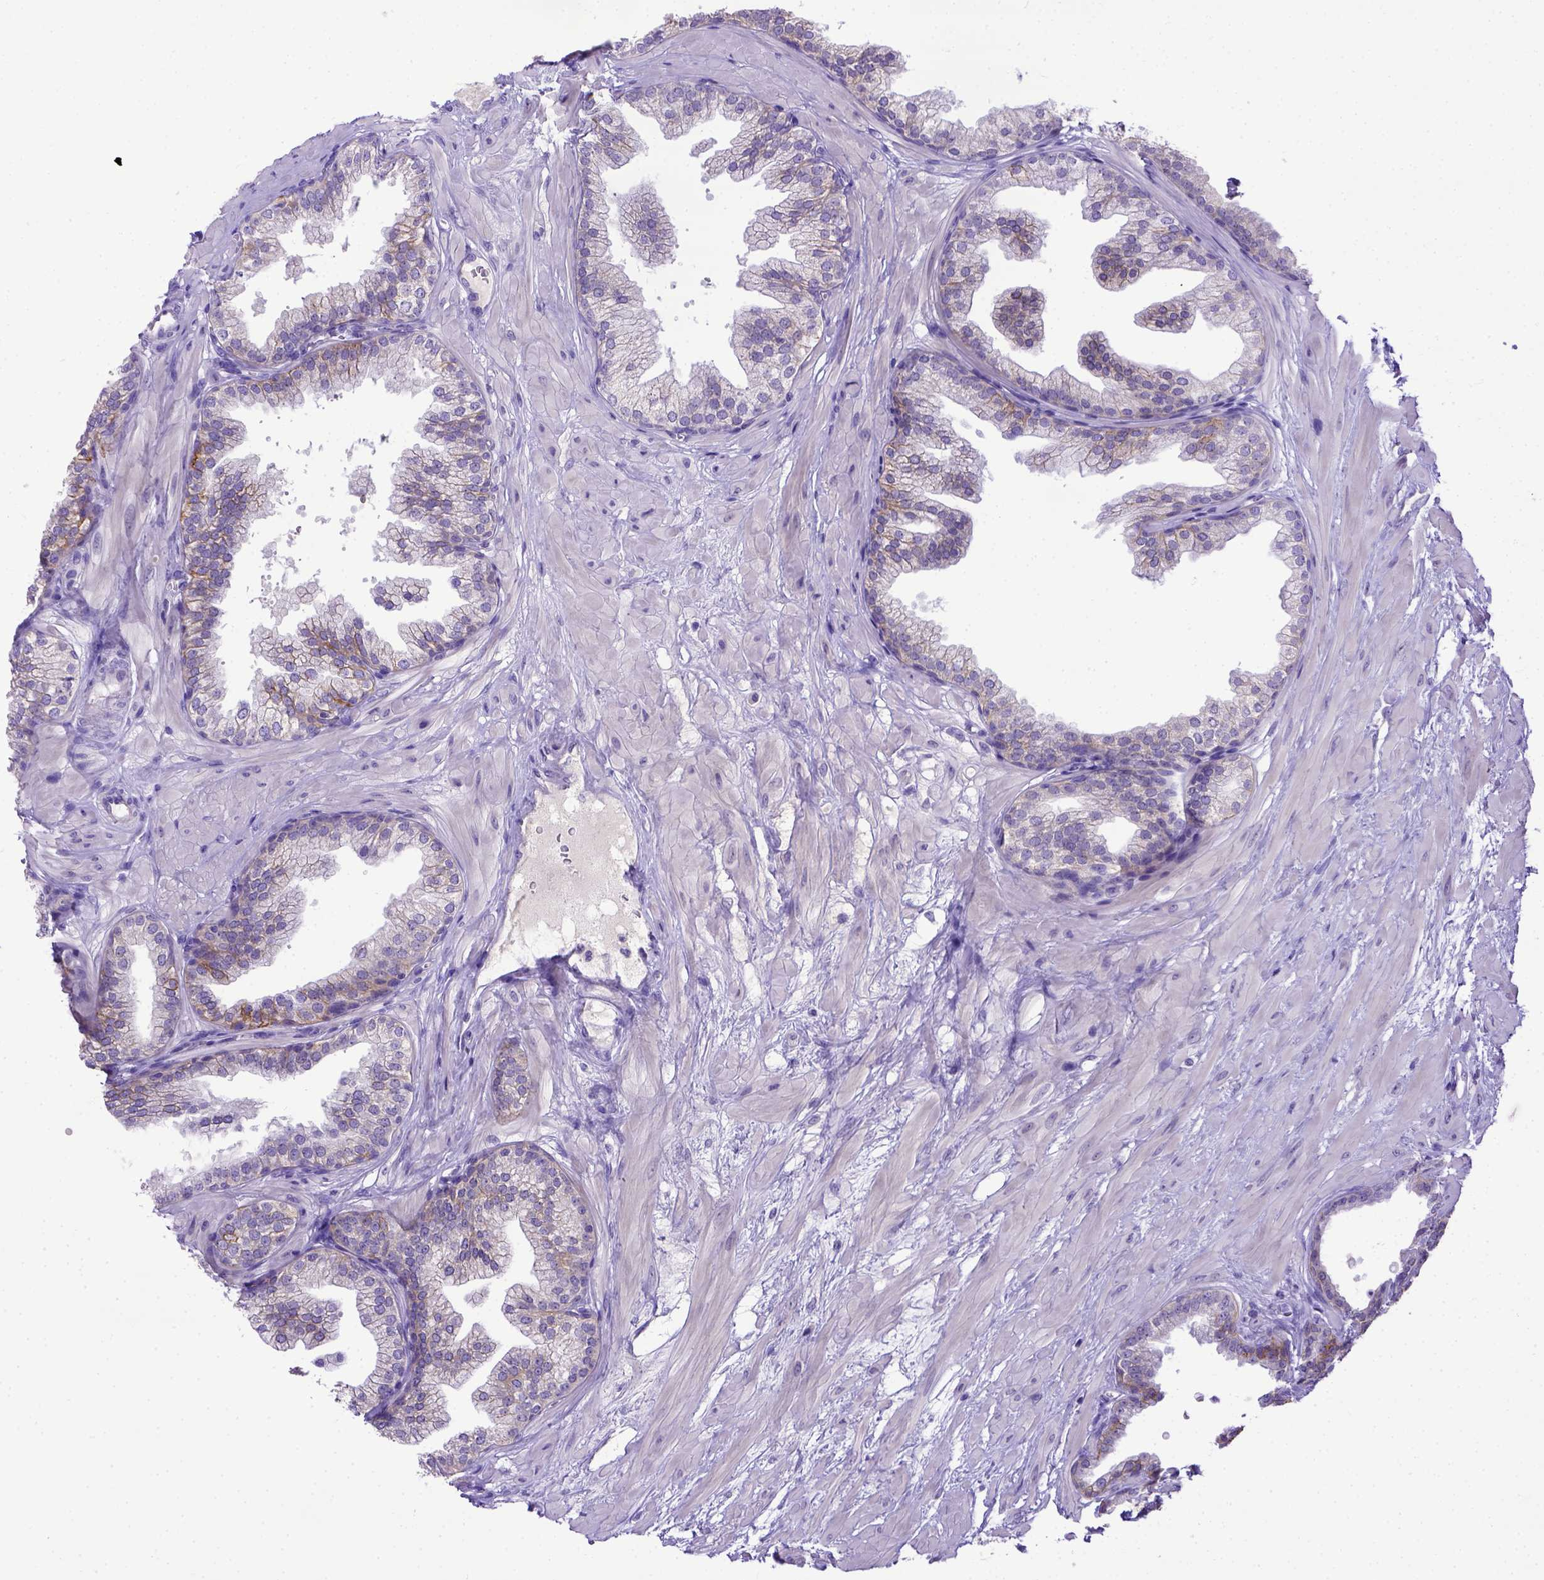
{"staining": {"intensity": "strong", "quantity": "25%-75%", "location": "cytoplasmic/membranous"}, "tissue": "prostate", "cell_type": "Glandular cells", "image_type": "normal", "snomed": [{"axis": "morphology", "description": "Normal tissue, NOS"}, {"axis": "topography", "description": "Prostate"}], "caption": "An image of human prostate stained for a protein reveals strong cytoplasmic/membranous brown staining in glandular cells. (Stains: DAB in brown, nuclei in blue, Microscopy: brightfield microscopy at high magnification).", "gene": "BTN1A1", "patient": {"sex": "male", "age": 37}}